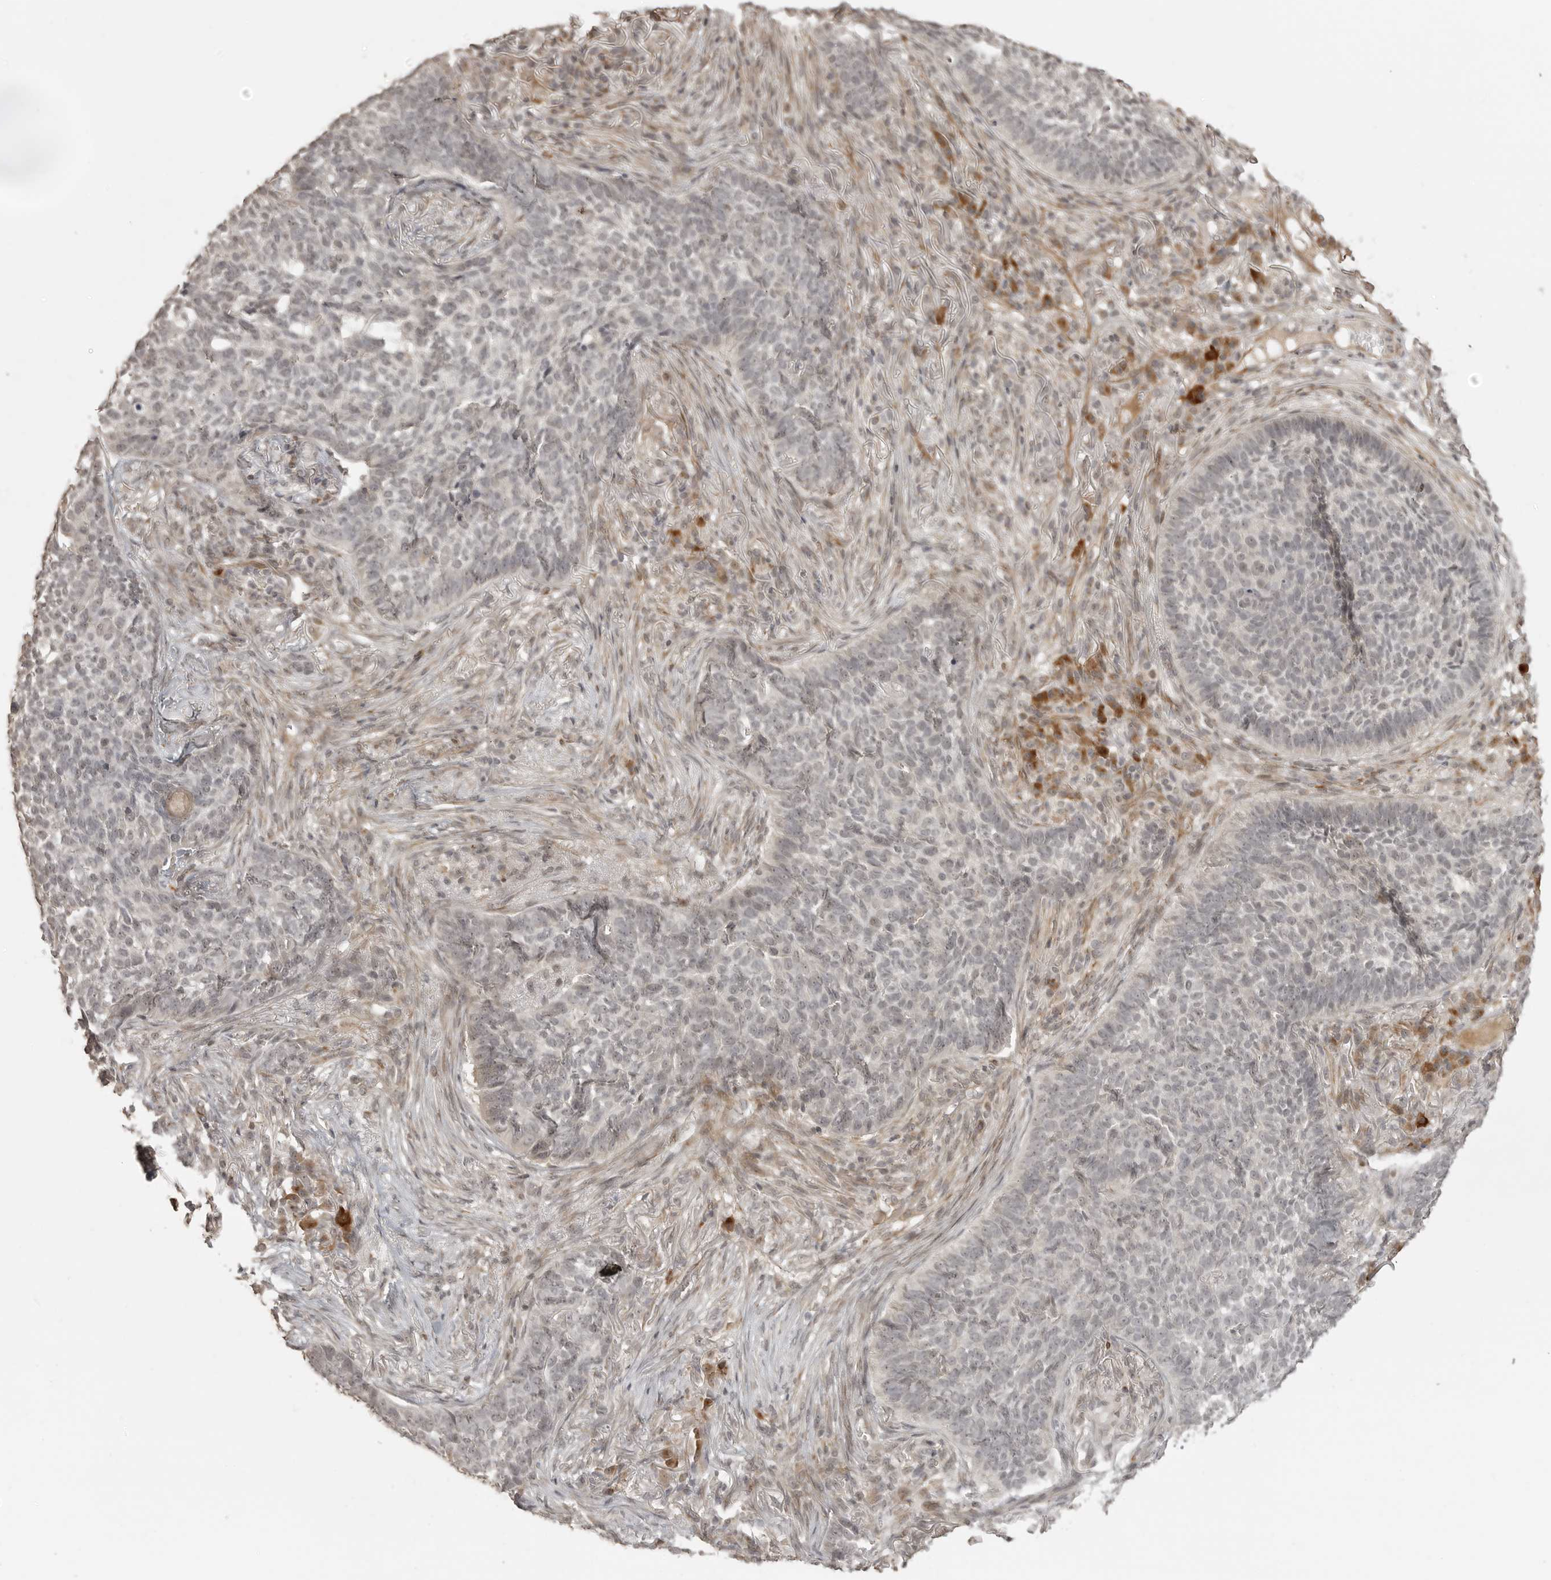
{"staining": {"intensity": "negative", "quantity": "none", "location": "none"}, "tissue": "skin cancer", "cell_type": "Tumor cells", "image_type": "cancer", "snomed": [{"axis": "morphology", "description": "Basal cell carcinoma"}, {"axis": "topography", "description": "Skin"}], "caption": "Immunohistochemistry photomicrograph of skin cancer (basal cell carcinoma) stained for a protein (brown), which exhibits no staining in tumor cells.", "gene": "SMG8", "patient": {"sex": "male", "age": 85}}